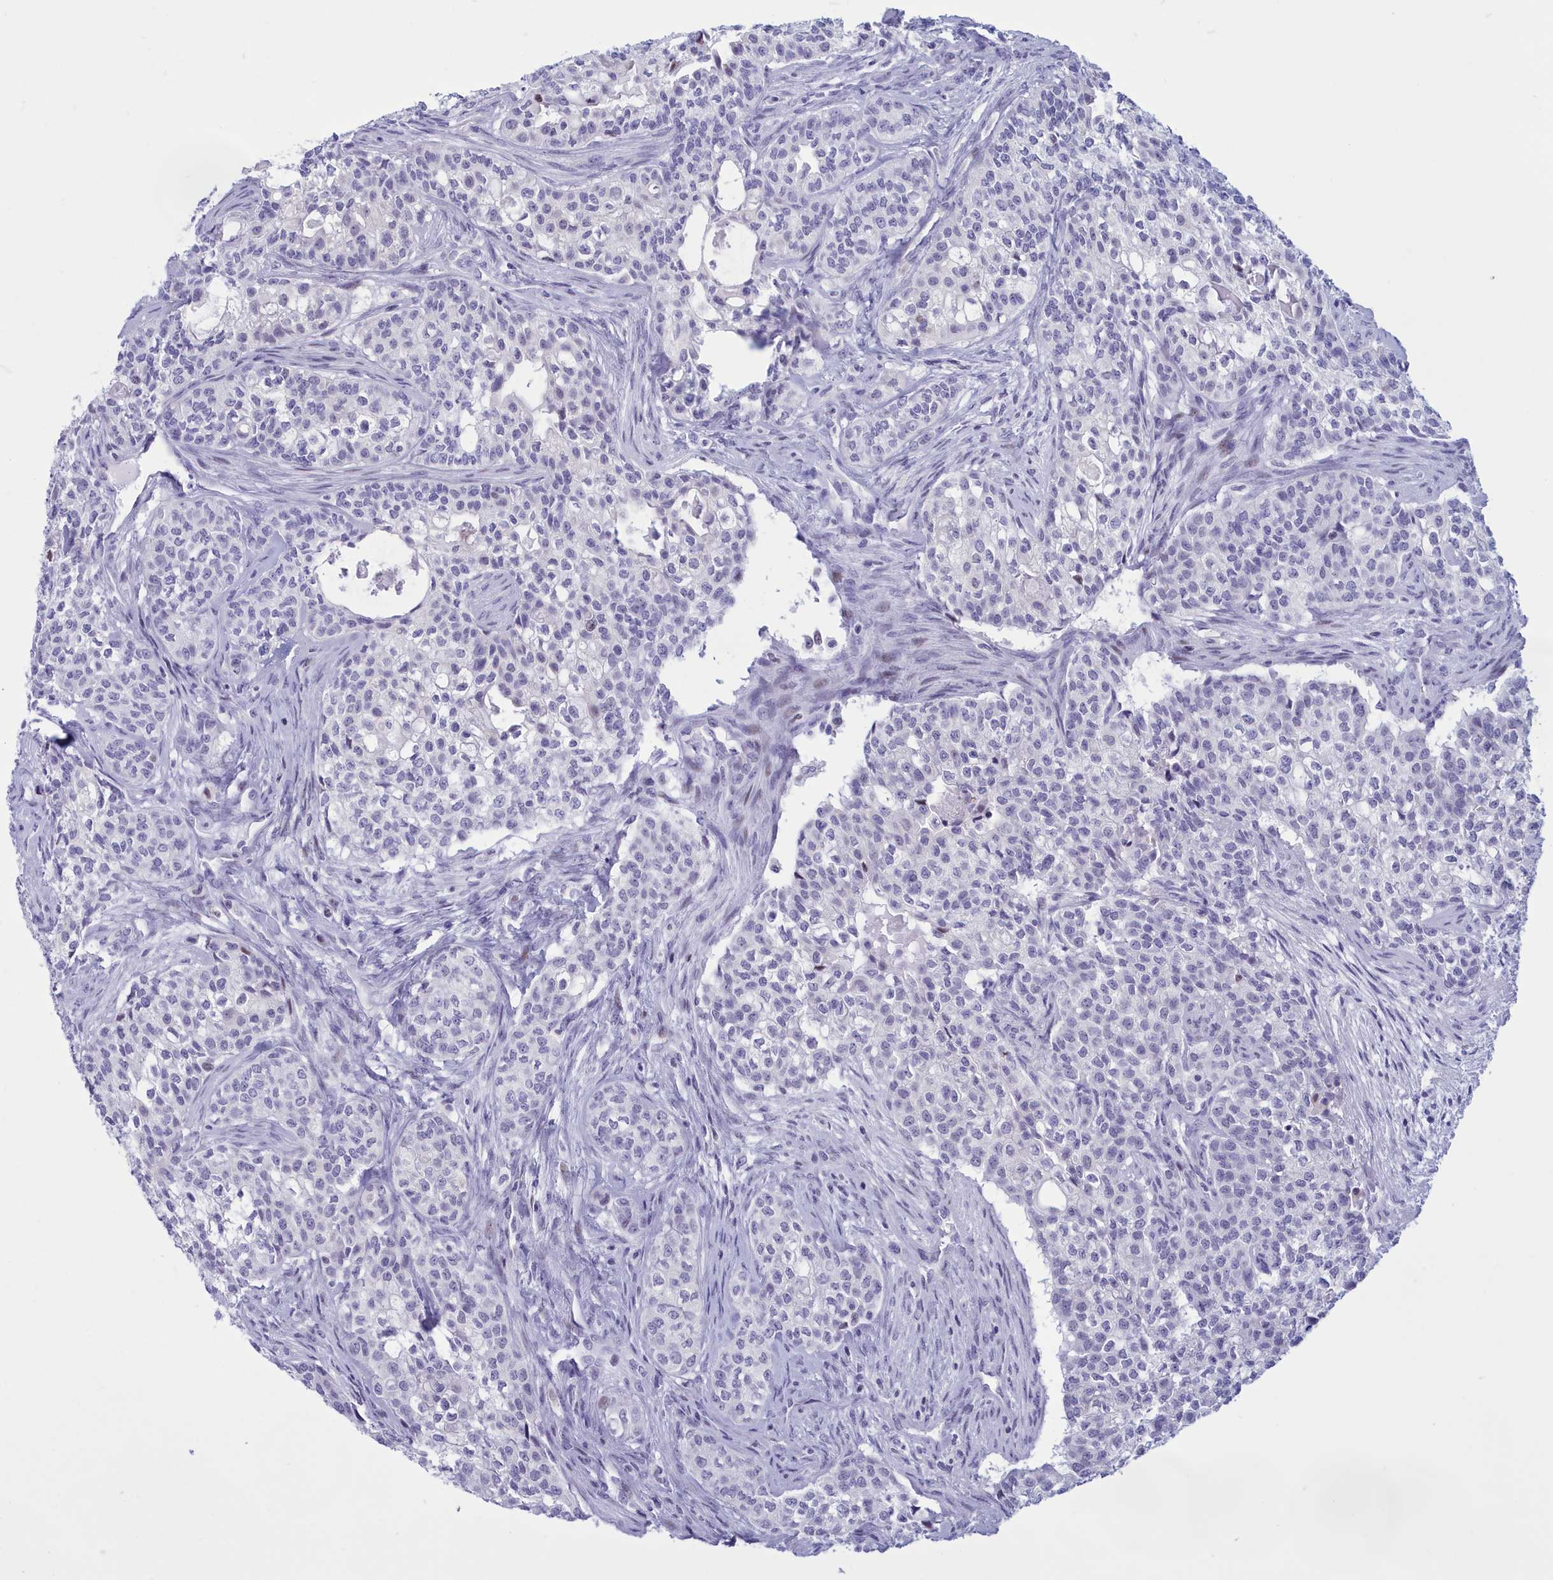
{"staining": {"intensity": "negative", "quantity": "none", "location": "none"}, "tissue": "head and neck cancer", "cell_type": "Tumor cells", "image_type": "cancer", "snomed": [{"axis": "morphology", "description": "Adenocarcinoma, NOS"}, {"axis": "topography", "description": "Head-Neck"}], "caption": "This is a micrograph of IHC staining of adenocarcinoma (head and neck), which shows no positivity in tumor cells.", "gene": "SNX20", "patient": {"sex": "male", "age": 81}}